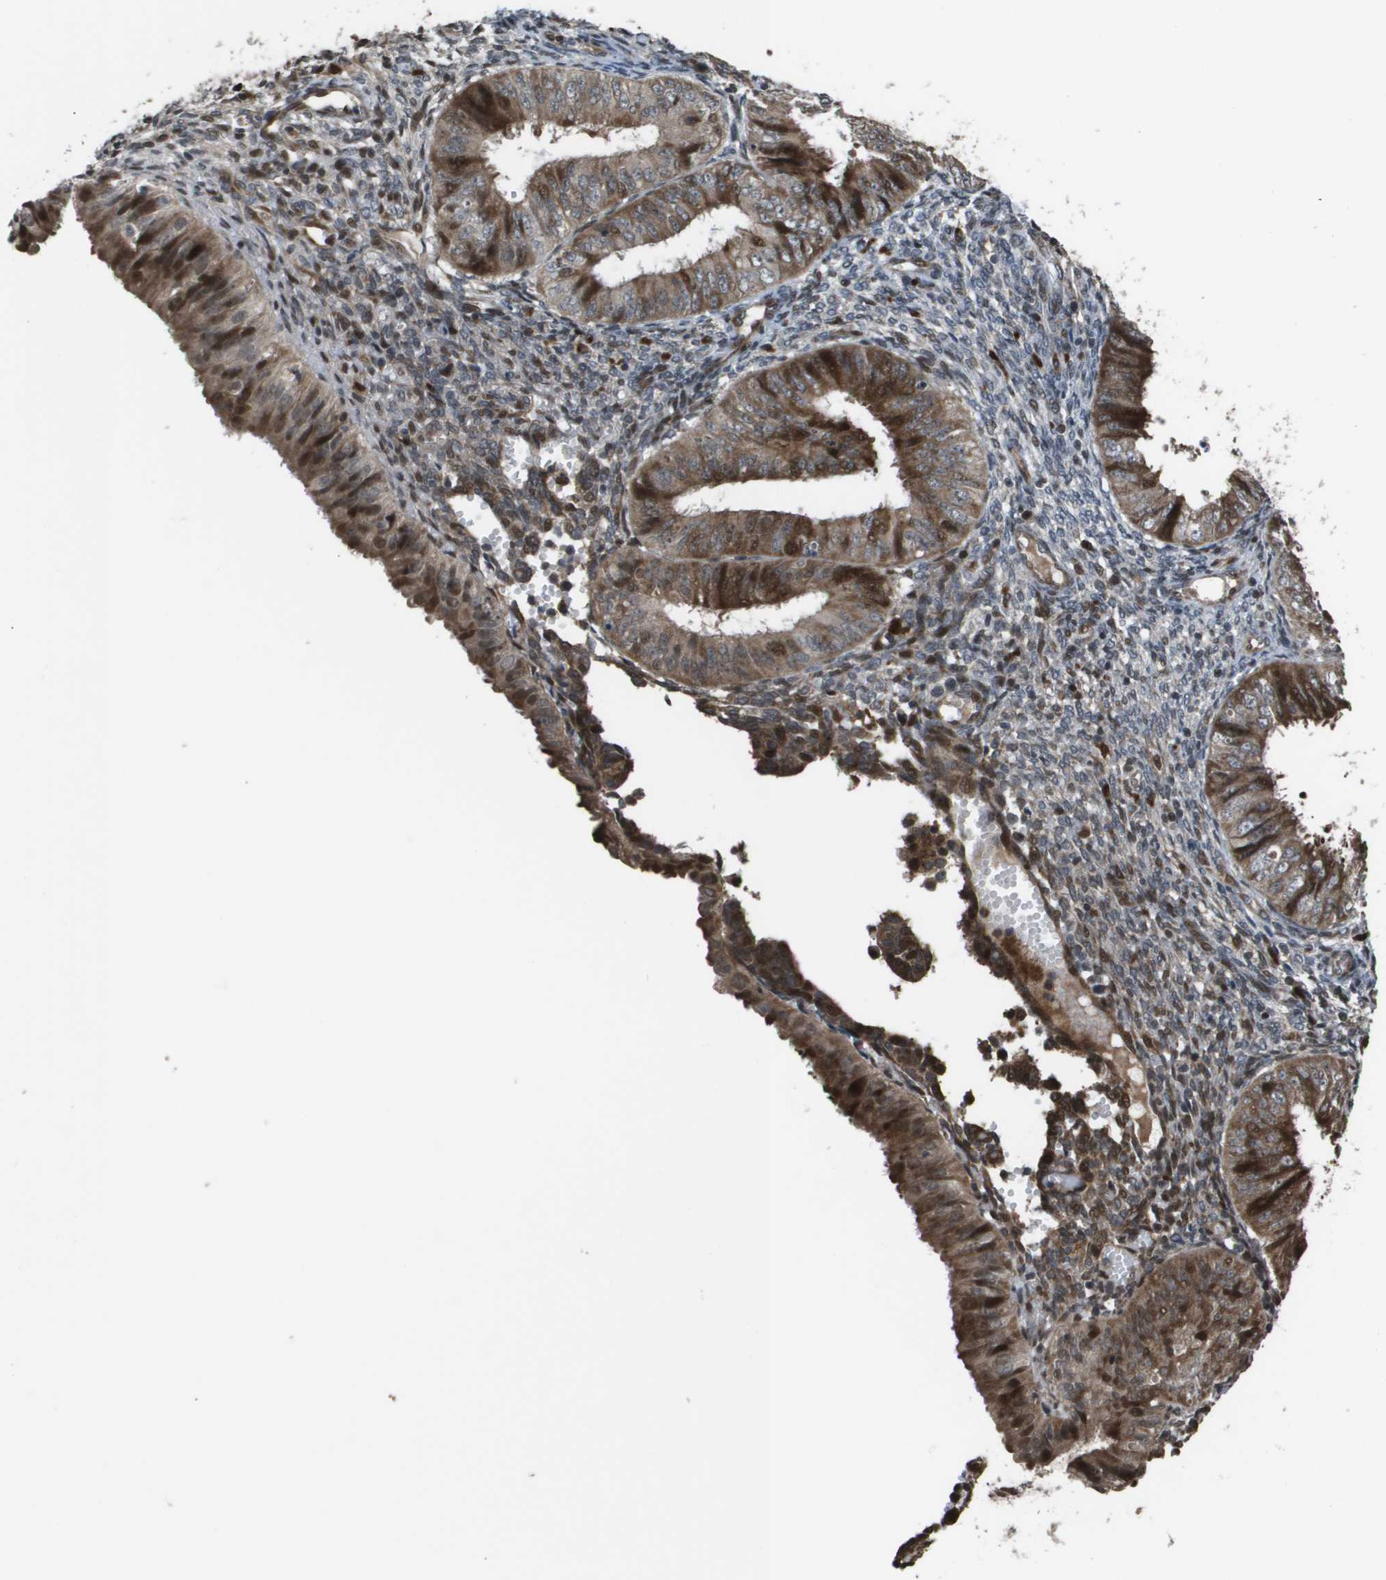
{"staining": {"intensity": "moderate", "quantity": ">75%", "location": "cytoplasmic/membranous,nuclear"}, "tissue": "endometrial cancer", "cell_type": "Tumor cells", "image_type": "cancer", "snomed": [{"axis": "morphology", "description": "Normal tissue, NOS"}, {"axis": "morphology", "description": "Adenocarcinoma, NOS"}, {"axis": "topography", "description": "Endometrium"}], "caption": "Human endometrial adenocarcinoma stained for a protein (brown) shows moderate cytoplasmic/membranous and nuclear positive staining in approximately >75% of tumor cells.", "gene": "AXIN2", "patient": {"sex": "female", "age": 53}}